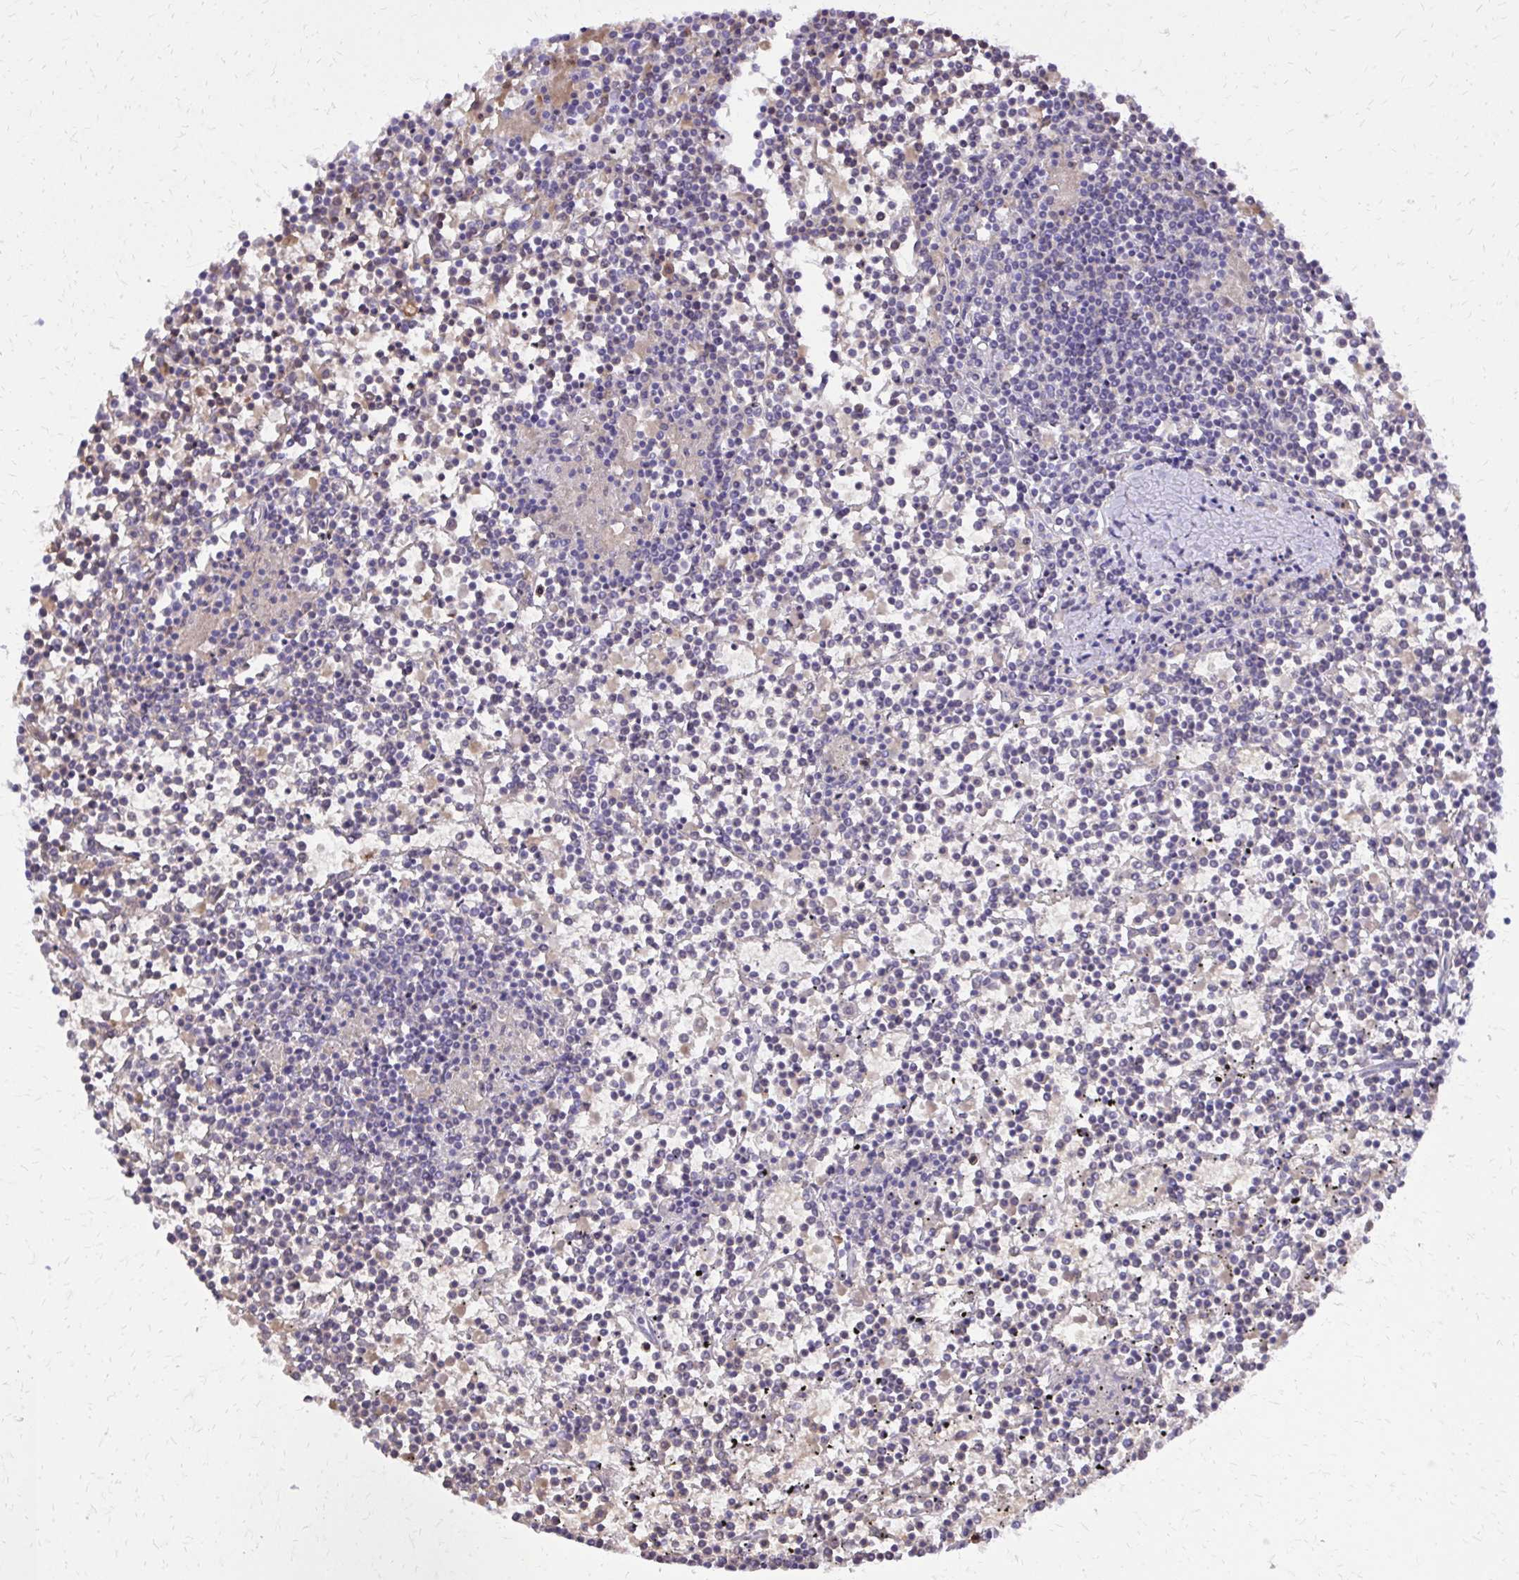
{"staining": {"intensity": "negative", "quantity": "none", "location": "none"}, "tissue": "lymphoma", "cell_type": "Tumor cells", "image_type": "cancer", "snomed": [{"axis": "morphology", "description": "Malignant lymphoma, non-Hodgkin's type, Low grade"}, {"axis": "topography", "description": "Spleen"}], "caption": "High power microscopy photomicrograph of an IHC image of lymphoma, revealing no significant staining in tumor cells. Brightfield microscopy of immunohistochemistry stained with DAB (3,3'-diaminobenzidine) (brown) and hematoxylin (blue), captured at high magnification.", "gene": "CAT", "patient": {"sex": "female", "age": 19}}